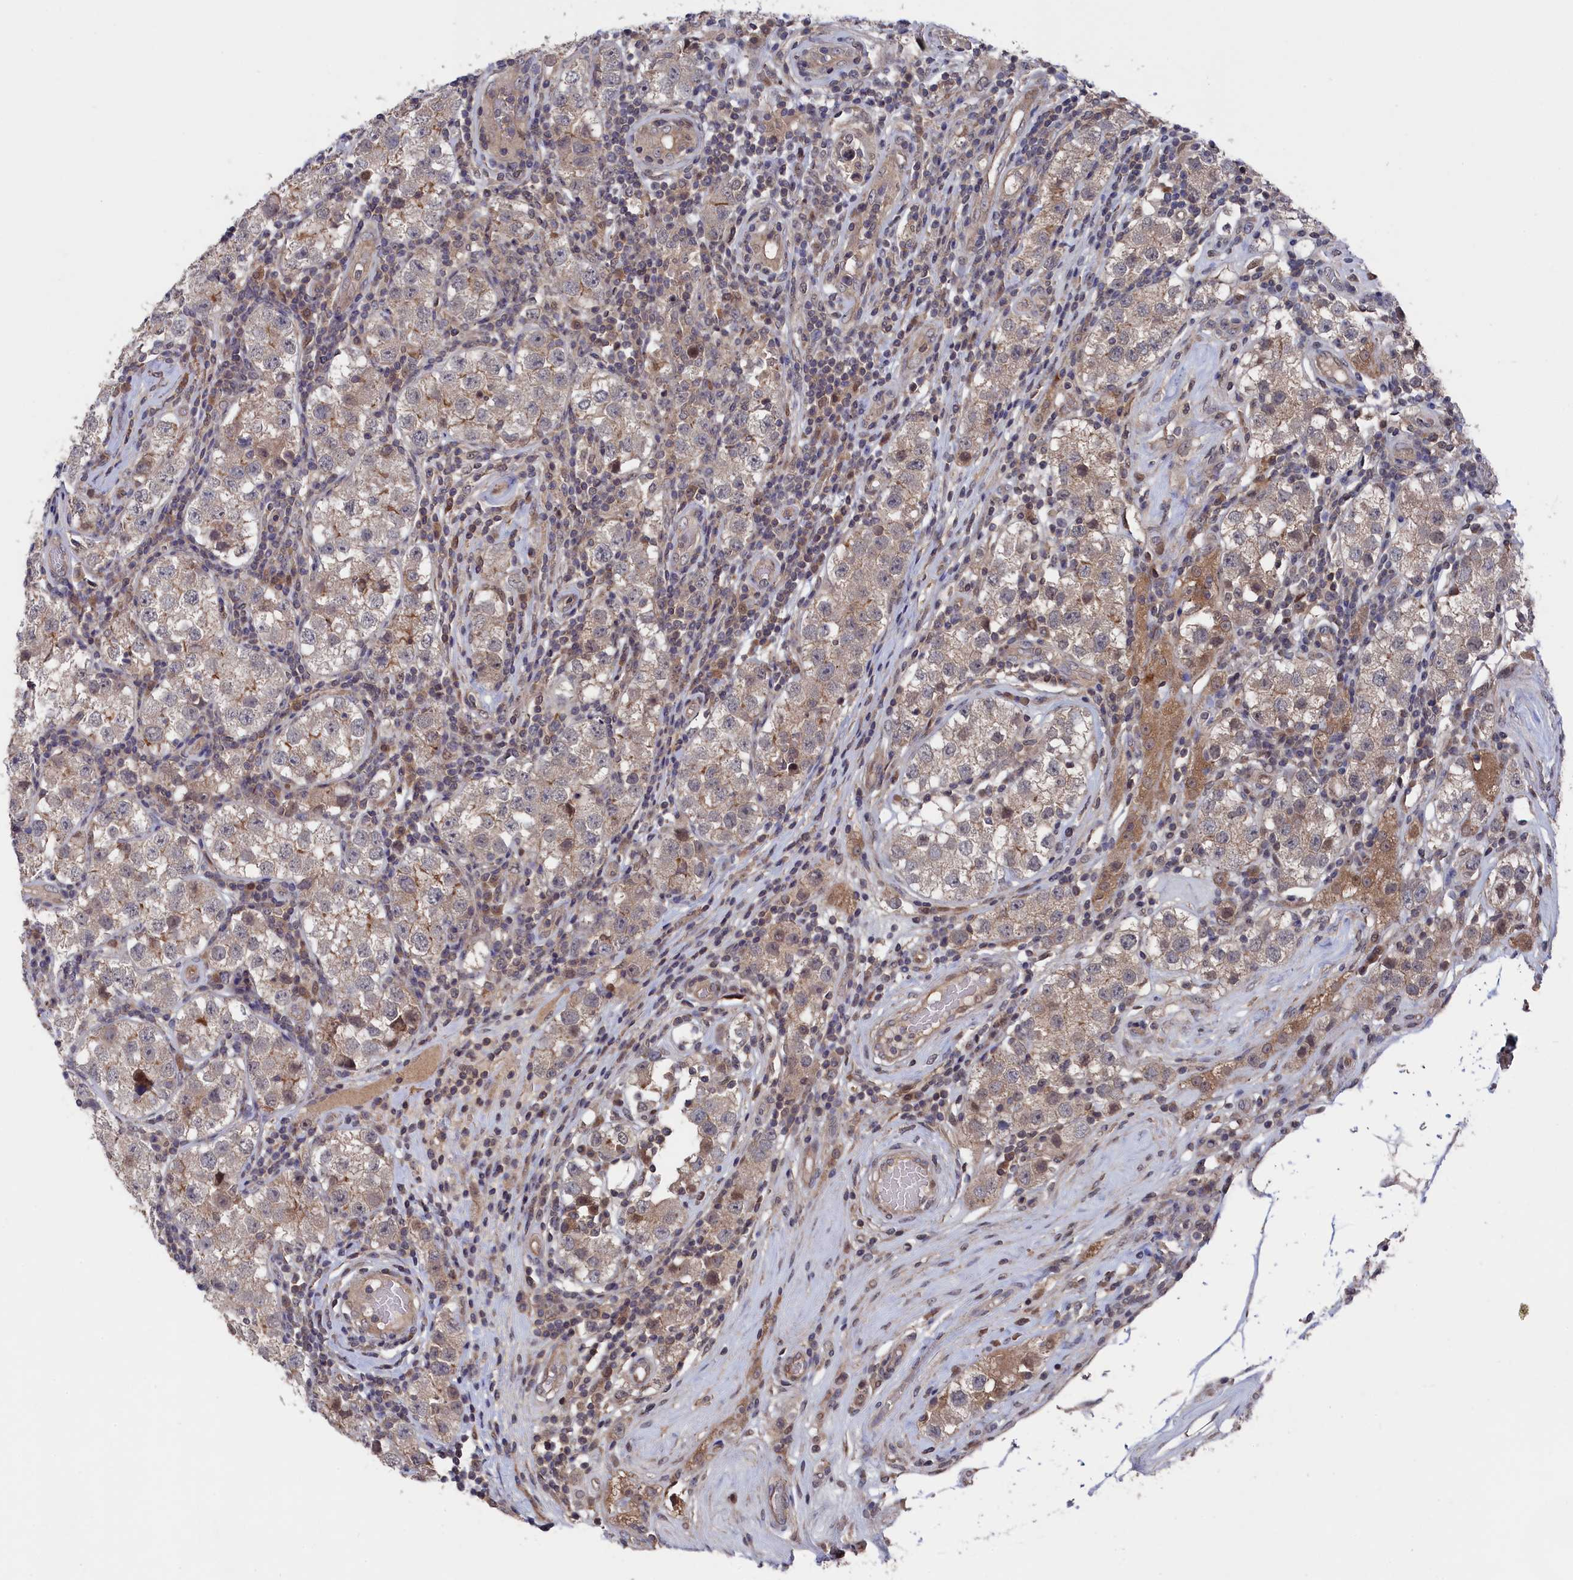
{"staining": {"intensity": "weak", "quantity": "25%-75%", "location": "cytoplasmic/membranous"}, "tissue": "testis cancer", "cell_type": "Tumor cells", "image_type": "cancer", "snomed": [{"axis": "morphology", "description": "Seminoma, NOS"}, {"axis": "topography", "description": "Testis"}], "caption": "Immunohistochemical staining of seminoma (testis) shows low levels of weak cytoplasmic/membranous protein positivity in about 25%-75% of tumor cells.", "gene": "TMC5", "patient": {"sex": "male", "age": 34}}